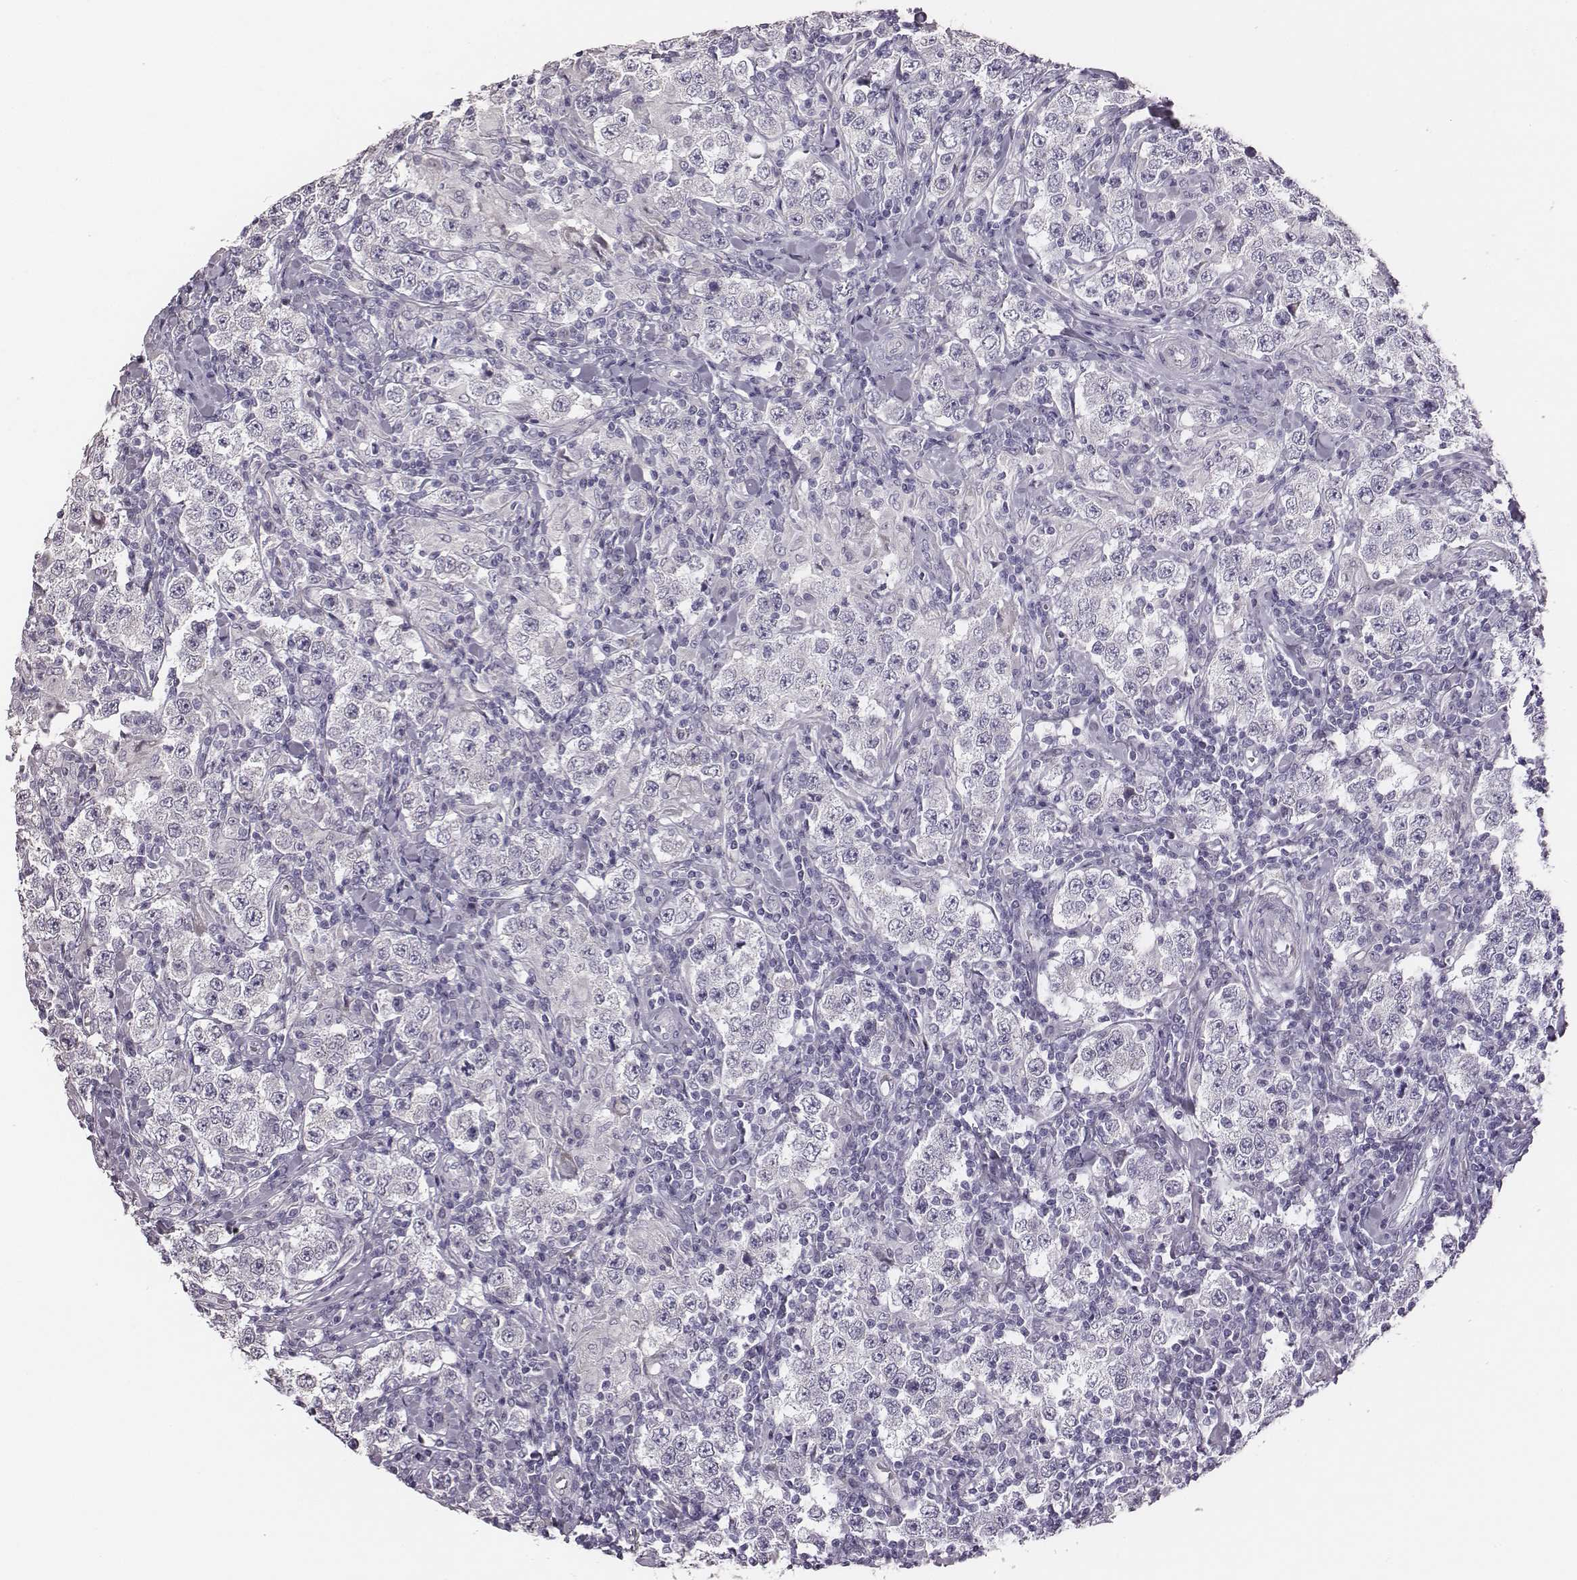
{"staining": {"intensity": "negative", "quantity": "none", "location": "none"}, "tissue": "testis cancer", "cell_type": "Tumor cells", "image_type": "cancer", "snomed": [{"axis": "morphology", "description": "Seminoma, NOS"}, {"axis": "morphology", "description": "Carcinoma, Embryonal, NOS"}, {"axis": "topography", "description": "Testis"}], "caption": "High magnification brightfield microscopy of testis cancer (seminoma) stained with DAB (brown) and counterstained with hematoxylin (blue): tumor cells show no significant staining.", "gene": "GUCA1A", "patient": {"sex": "male", "age": 41}}